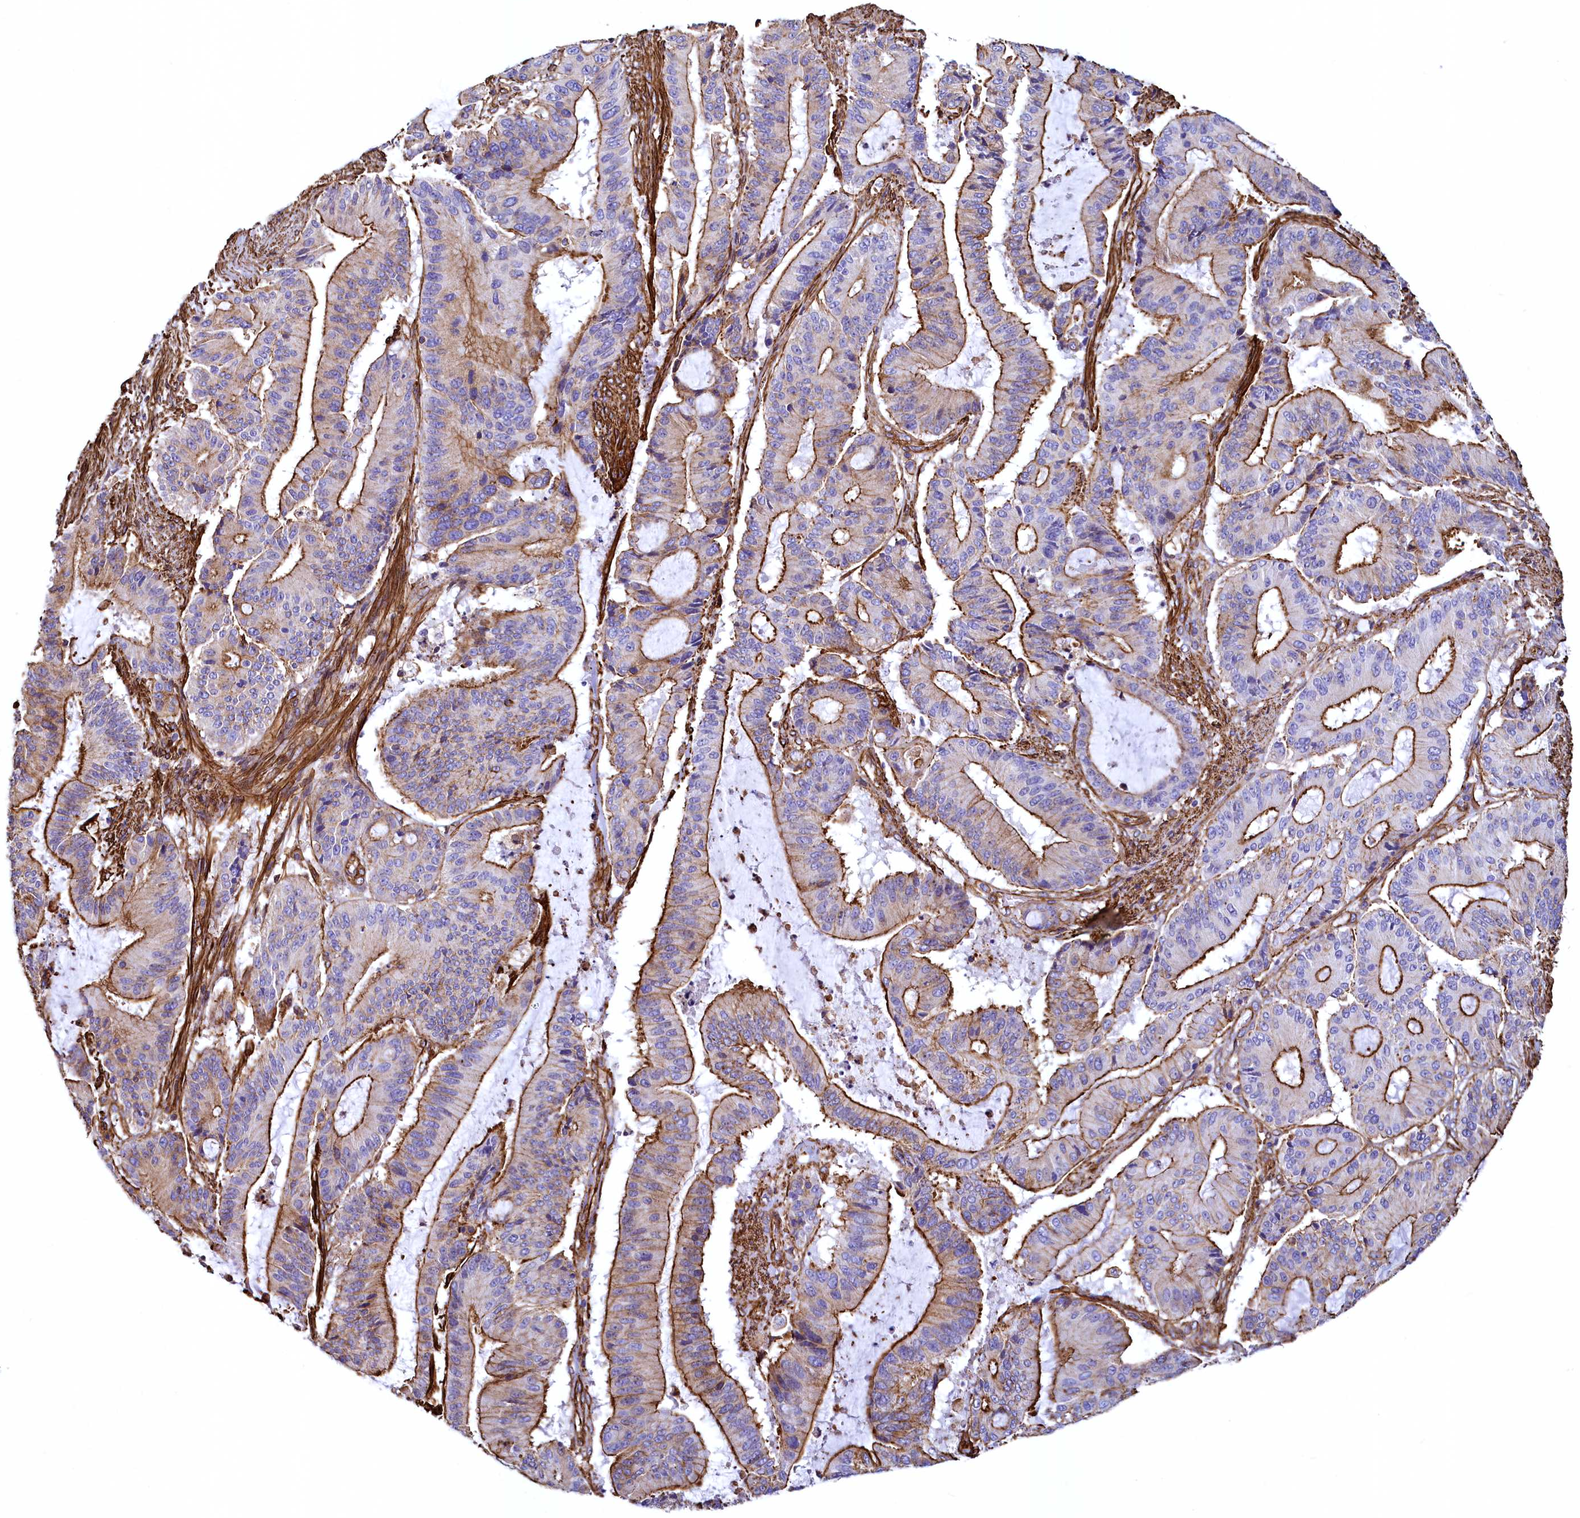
{"staining": {"intensity": "strong", "quantity": "25%-75%", "location": "cytoplasmic/membranous"}, "tissue": "liver cancer", "cell_type": "Tumor cells", "image_type": "cancer", "snomed": [{"axis": "morphology", "description": "Normal tissue, NOS"}, {"axis": "morphology", "description": "Cholangiocarcinoma"}, {"axis": "topography", "description": "Liver"}, {"axis": "topography", "description": "Peripheral nerve tissue"}], "caption": "Liver cancer stained for a protein (brown) reveals strong cytoplasmic/membranous positive staining in about 25%-75% of tumor cells.", "gene": "THBS1", "patient": {"sex": "female", "age": 73}}